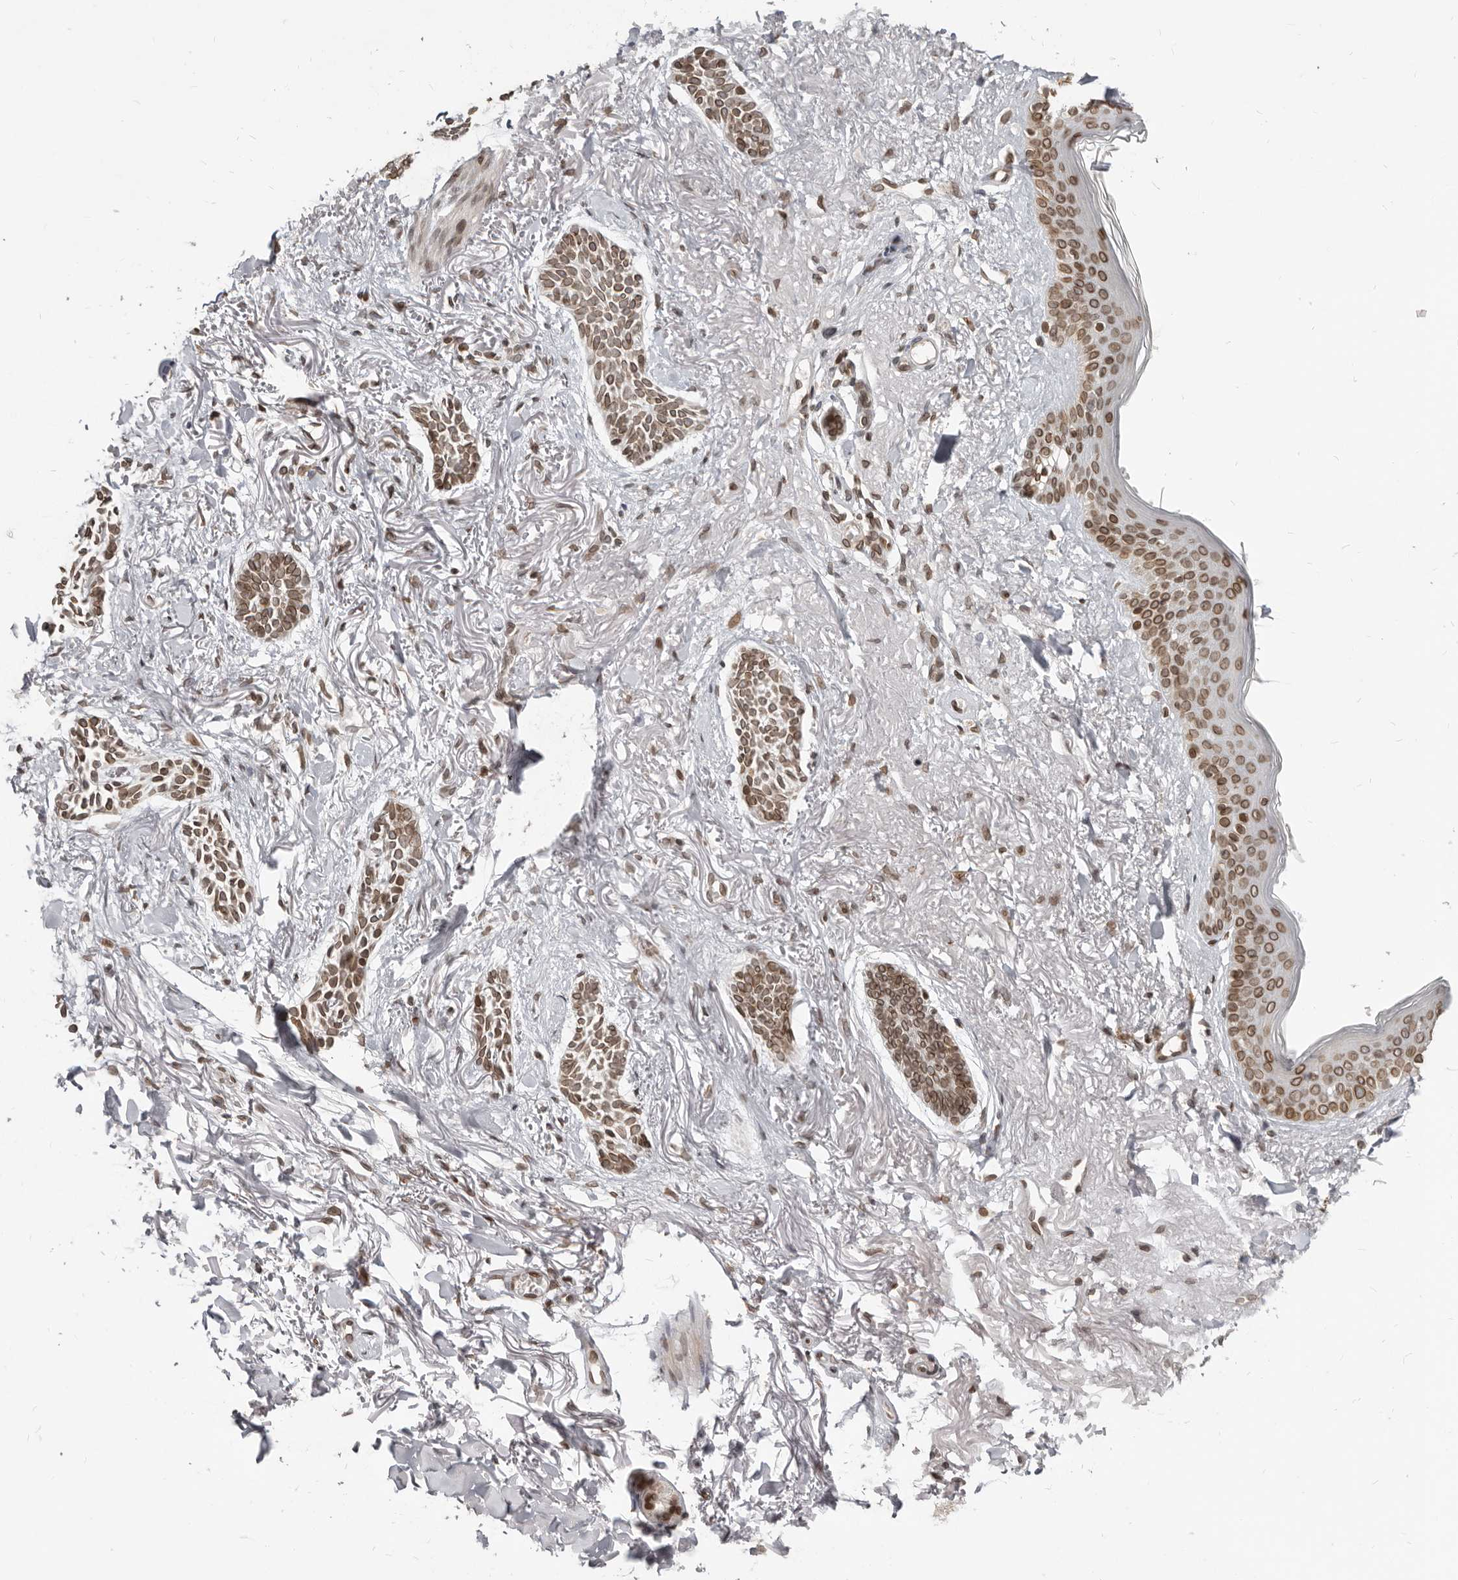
{"staining": {"intensity": "moderate", "quantity": ">75%", "location": "cytoplasmic/membranous,nuclear"}, "tissue": "skin cancer", "cell_type": "Tumor cells", "image_type": "cancer", "snomed": [{"axis": "morphology", "description": "Basal cell carcinoma"}, {"axis": "topography", "description": "Skin"}], "caption": "Skin cancer stained with DAB immunohistochemistry reveals medium levels of moderate cytoplasmic/membranous and nuclear positivity in approximately >75% of tumor cells.", "gene": "NUP153", "patient": {"sex": "female", "age": 84}}